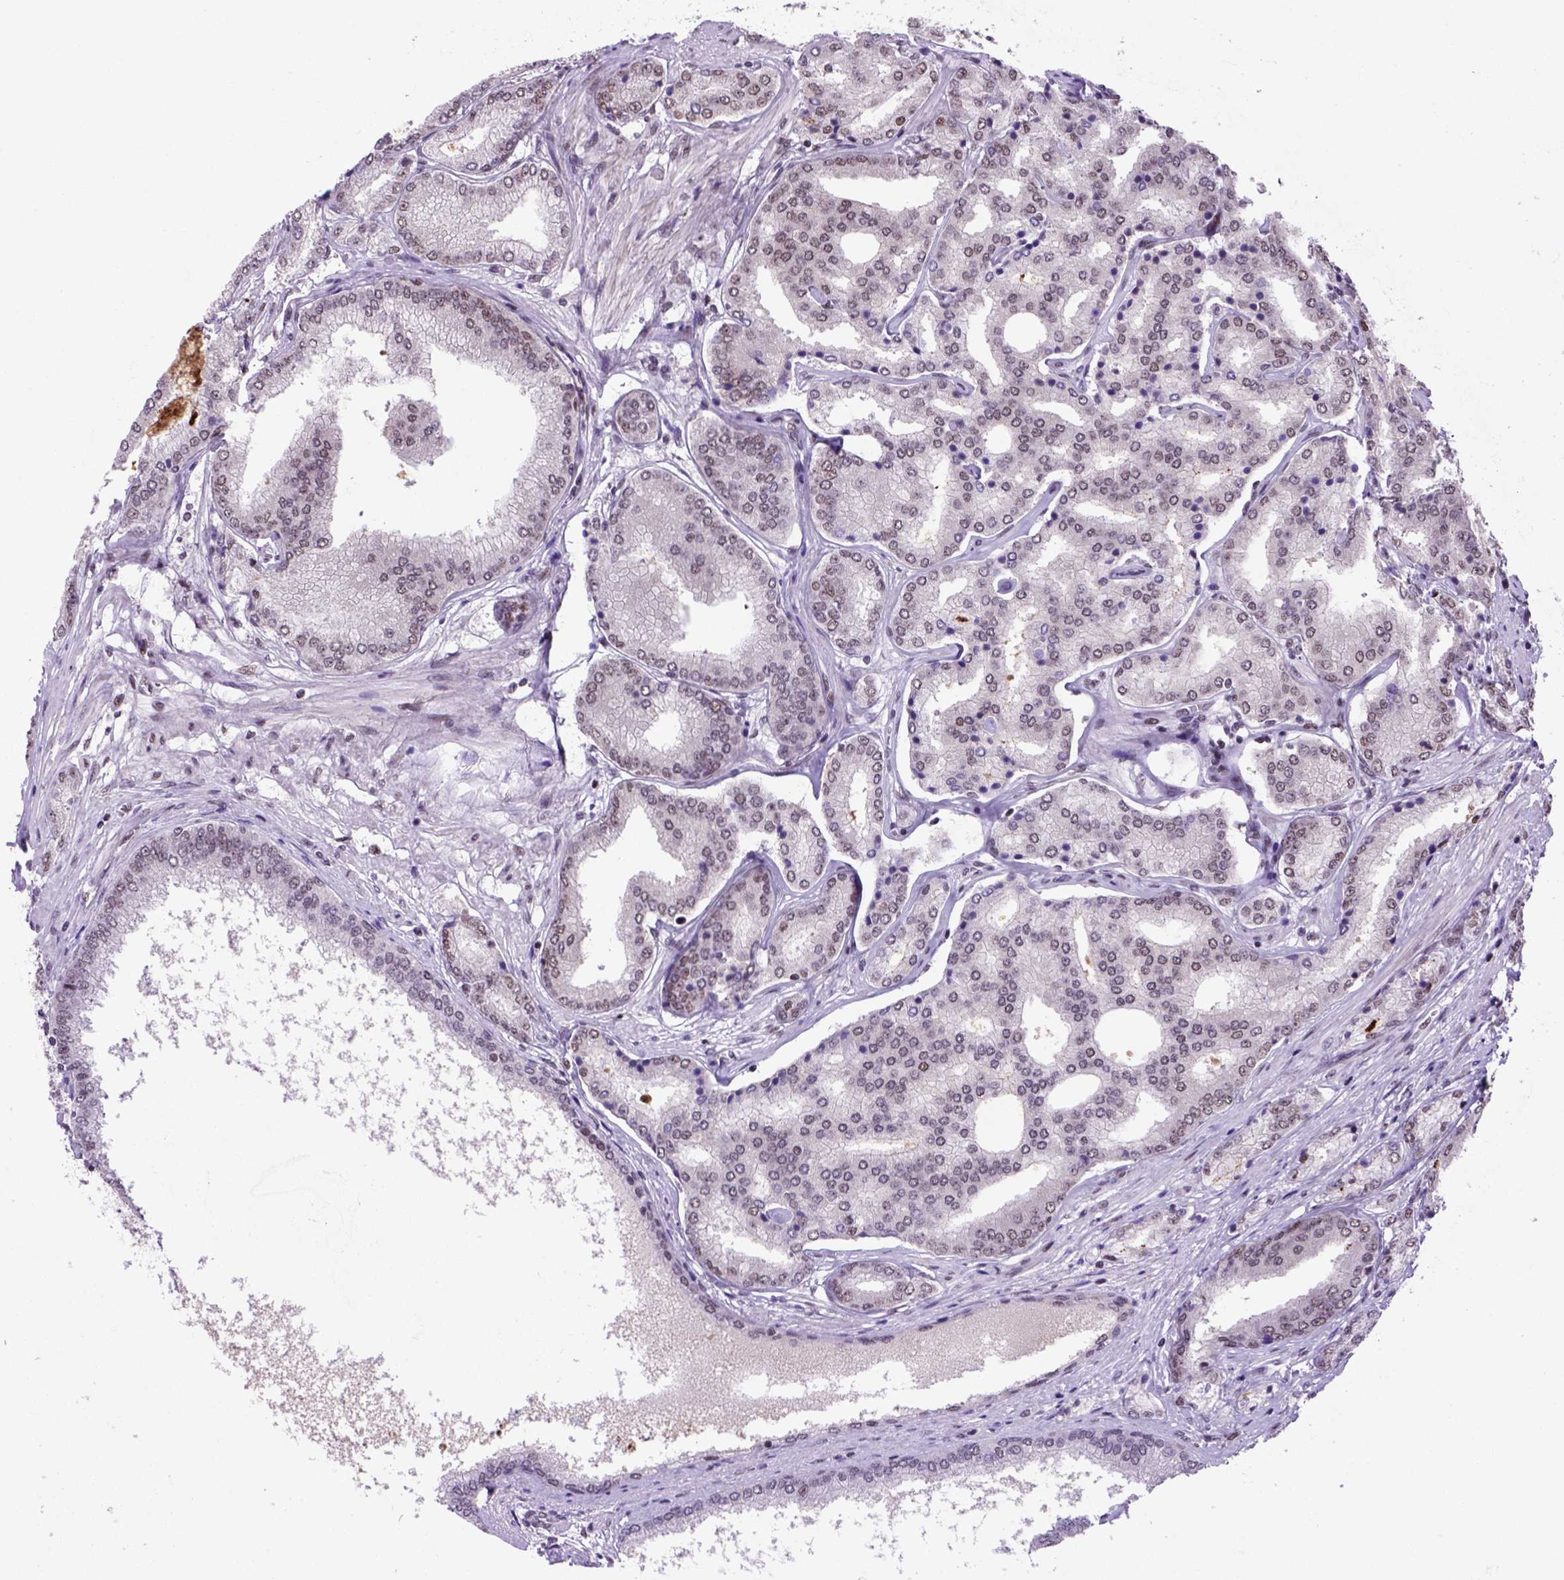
{"staining": {"intensity": "weak", "quantity": "25%-75%", "location": "nuclear"}, "tissue": "prostate cancer", "cell_type": "Tumor cells", "image_type": "cancer", "snomed": [{"axis": "morphology", "description": "Adenocarcinoma, NOS"}, {"axis": "topography", "description": "Prostate"}], "caption": "Adenocarcinoma (prostate) stained for a protein (brown) displays weak nuclear positive staining in approximately 25%-75% of tumor cells.", "gene": "NSMCE2", "patient": {"sex": "male", "age": 63}}